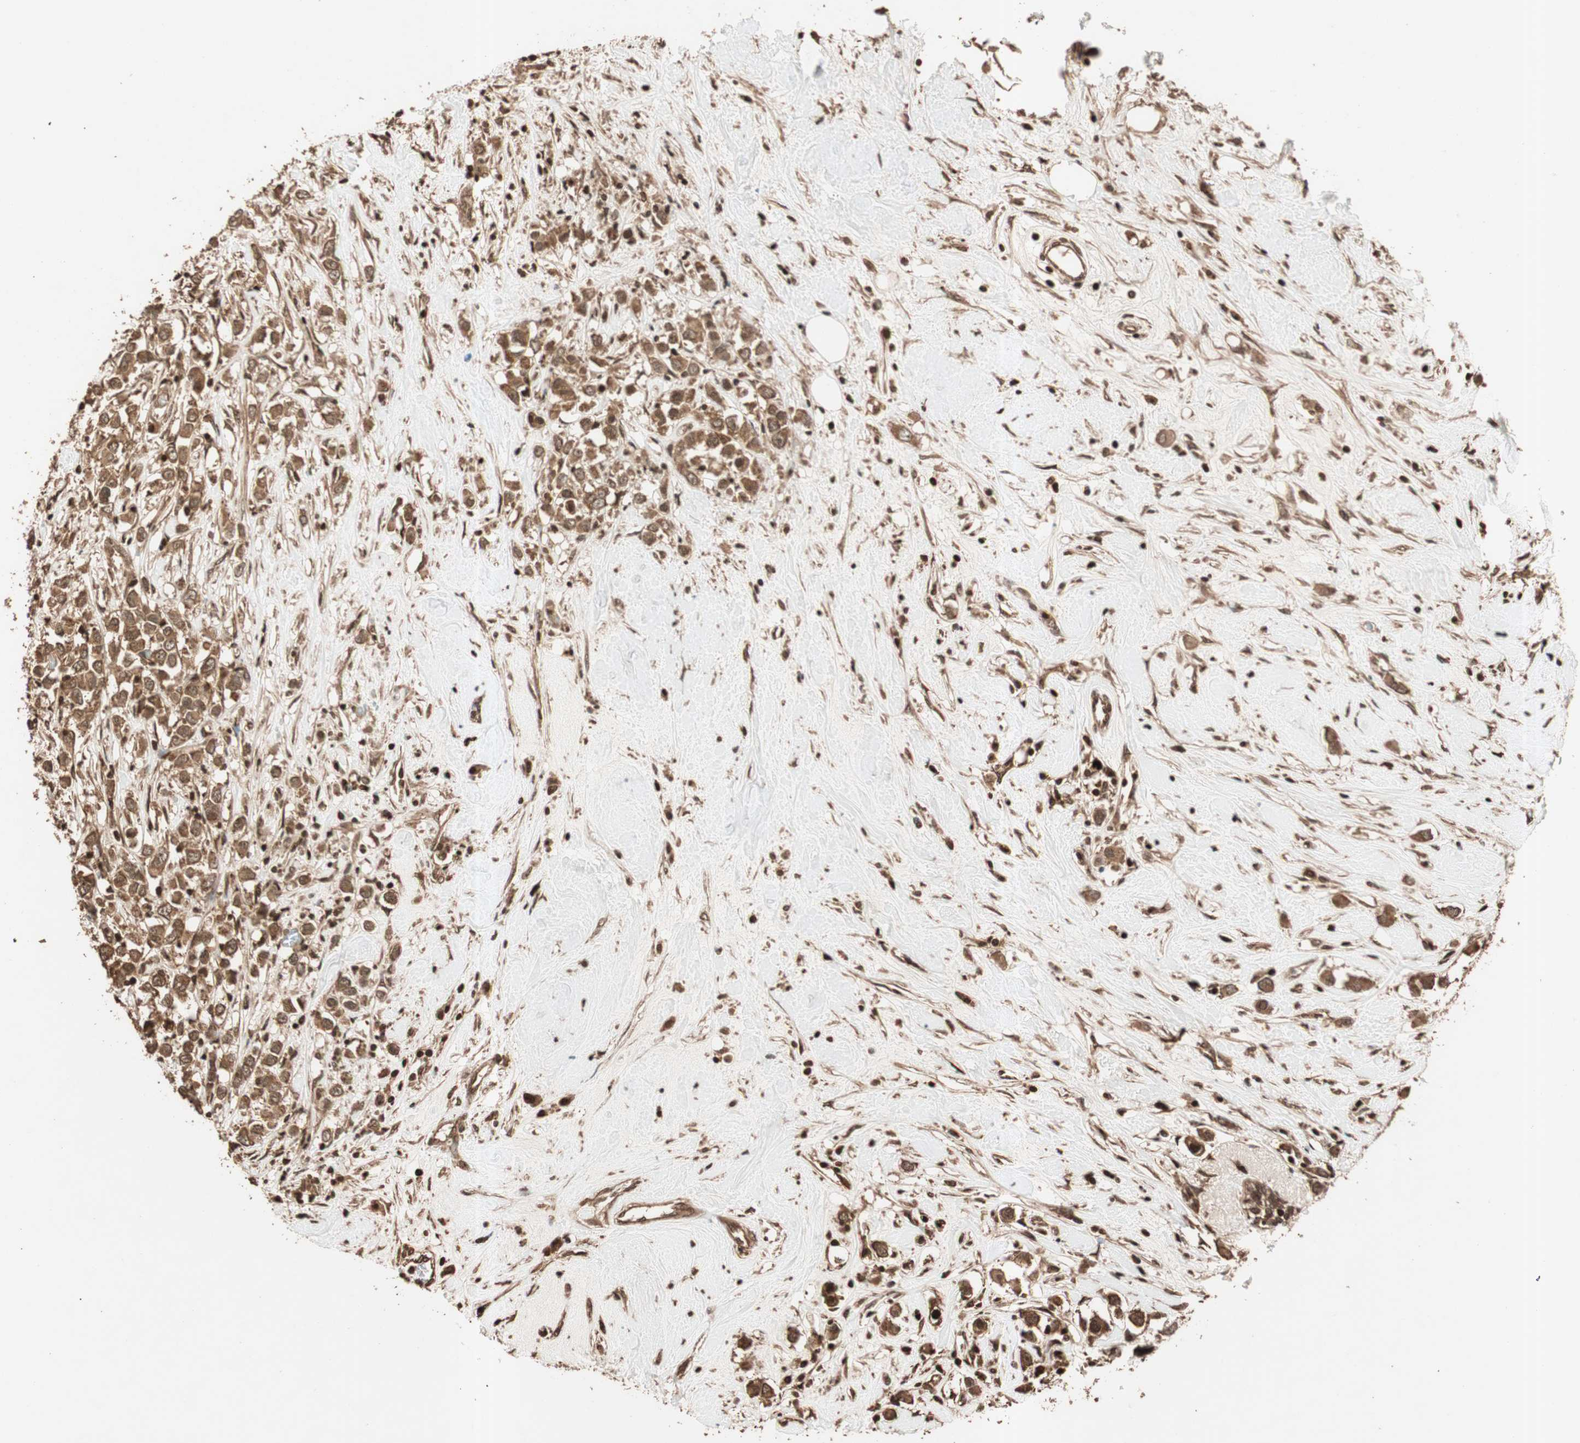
{"staining": {"intensity": "moderate", "quantity": ">75%", "location": "cytoplasmic/membranous"}, "tissue": "breast cancer", "cell_type": "Tumor cells", "image_type": "cancer", "snomed": [{"axis": "morphology", "description": "Duct carcinoma"}, {"axis": "topography", "description": "Breast"}], "caption": "Immunohistochemistry histopathology image of neoplastic tissue: intraductal carcinoma (breast) stained using immunohistochemistry (IHC) exhibits medium levels of moderate protein expression localized specifically in the cytoplasmic/membranous of tumor cells, appearing as a cytoplasmic/membranous brown color.", "gene": "ALKBH5", "patient": {"sex": "female", "age": 61}}